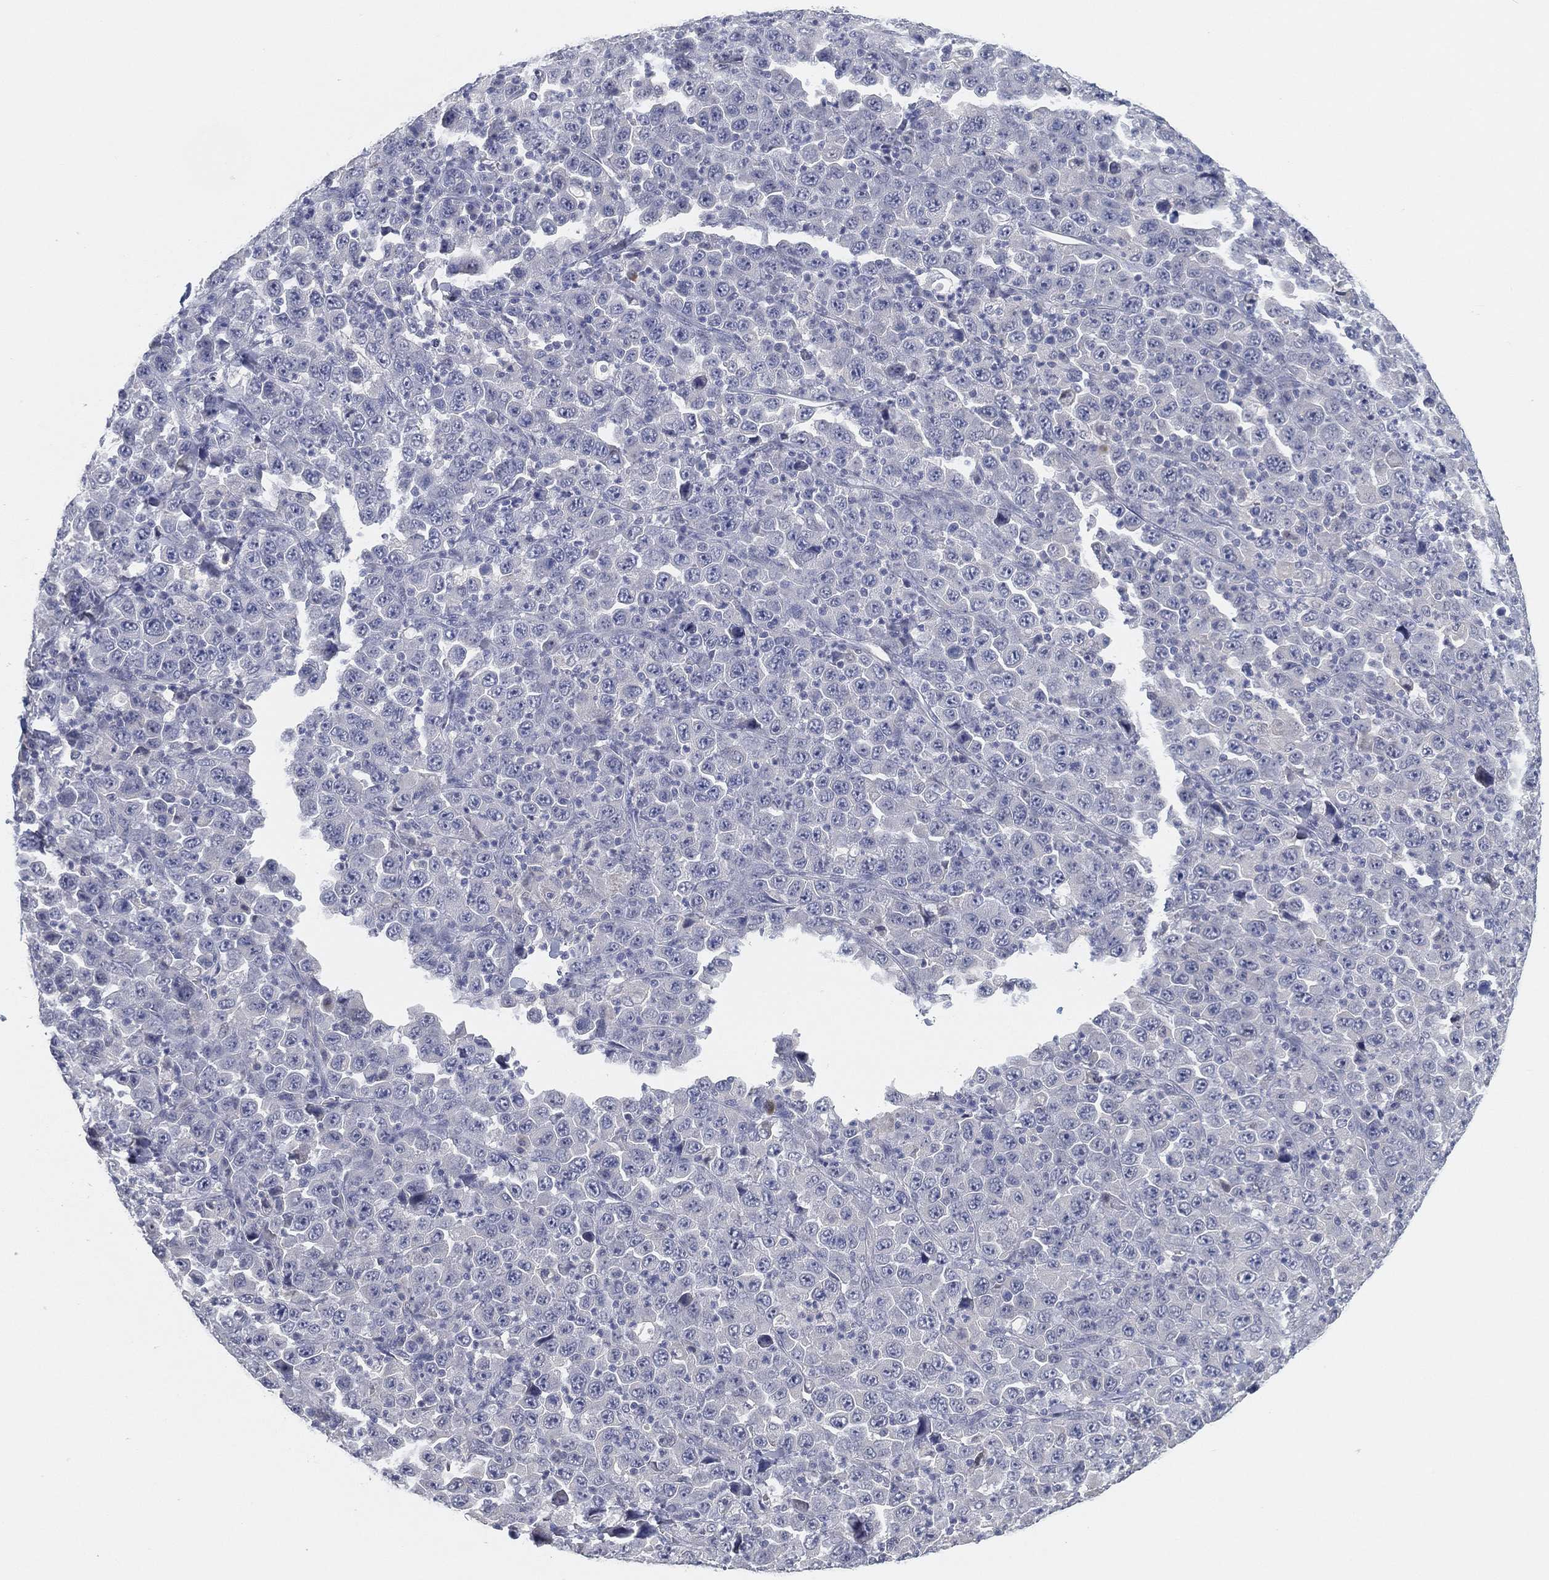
{"staining": {"intensity": "negative", "quantity": "none", "location": "none"}, "tissue": "stomach cancer", "cell_type": "Tumor cells", "image_type": "cancer", "snomed": [{"axis": "morphology", "description": "Normal tissue, NOS"}, {"axis": "morphology", "description": "Adenocarcinoma, NOS"}, {"axis": "topography", "description": "Stomach, upper"}, {"axis": "topography", "description": "Stomach"}], "caption": "The histopathology image shows no staining of tumor cells in stomach adenocarcinoma. (DAB immunohistochemistry (IHC) with hematoxylin counter stain).", "gene": "GPR61", "patient": {"sex": "male", "age": 59}}